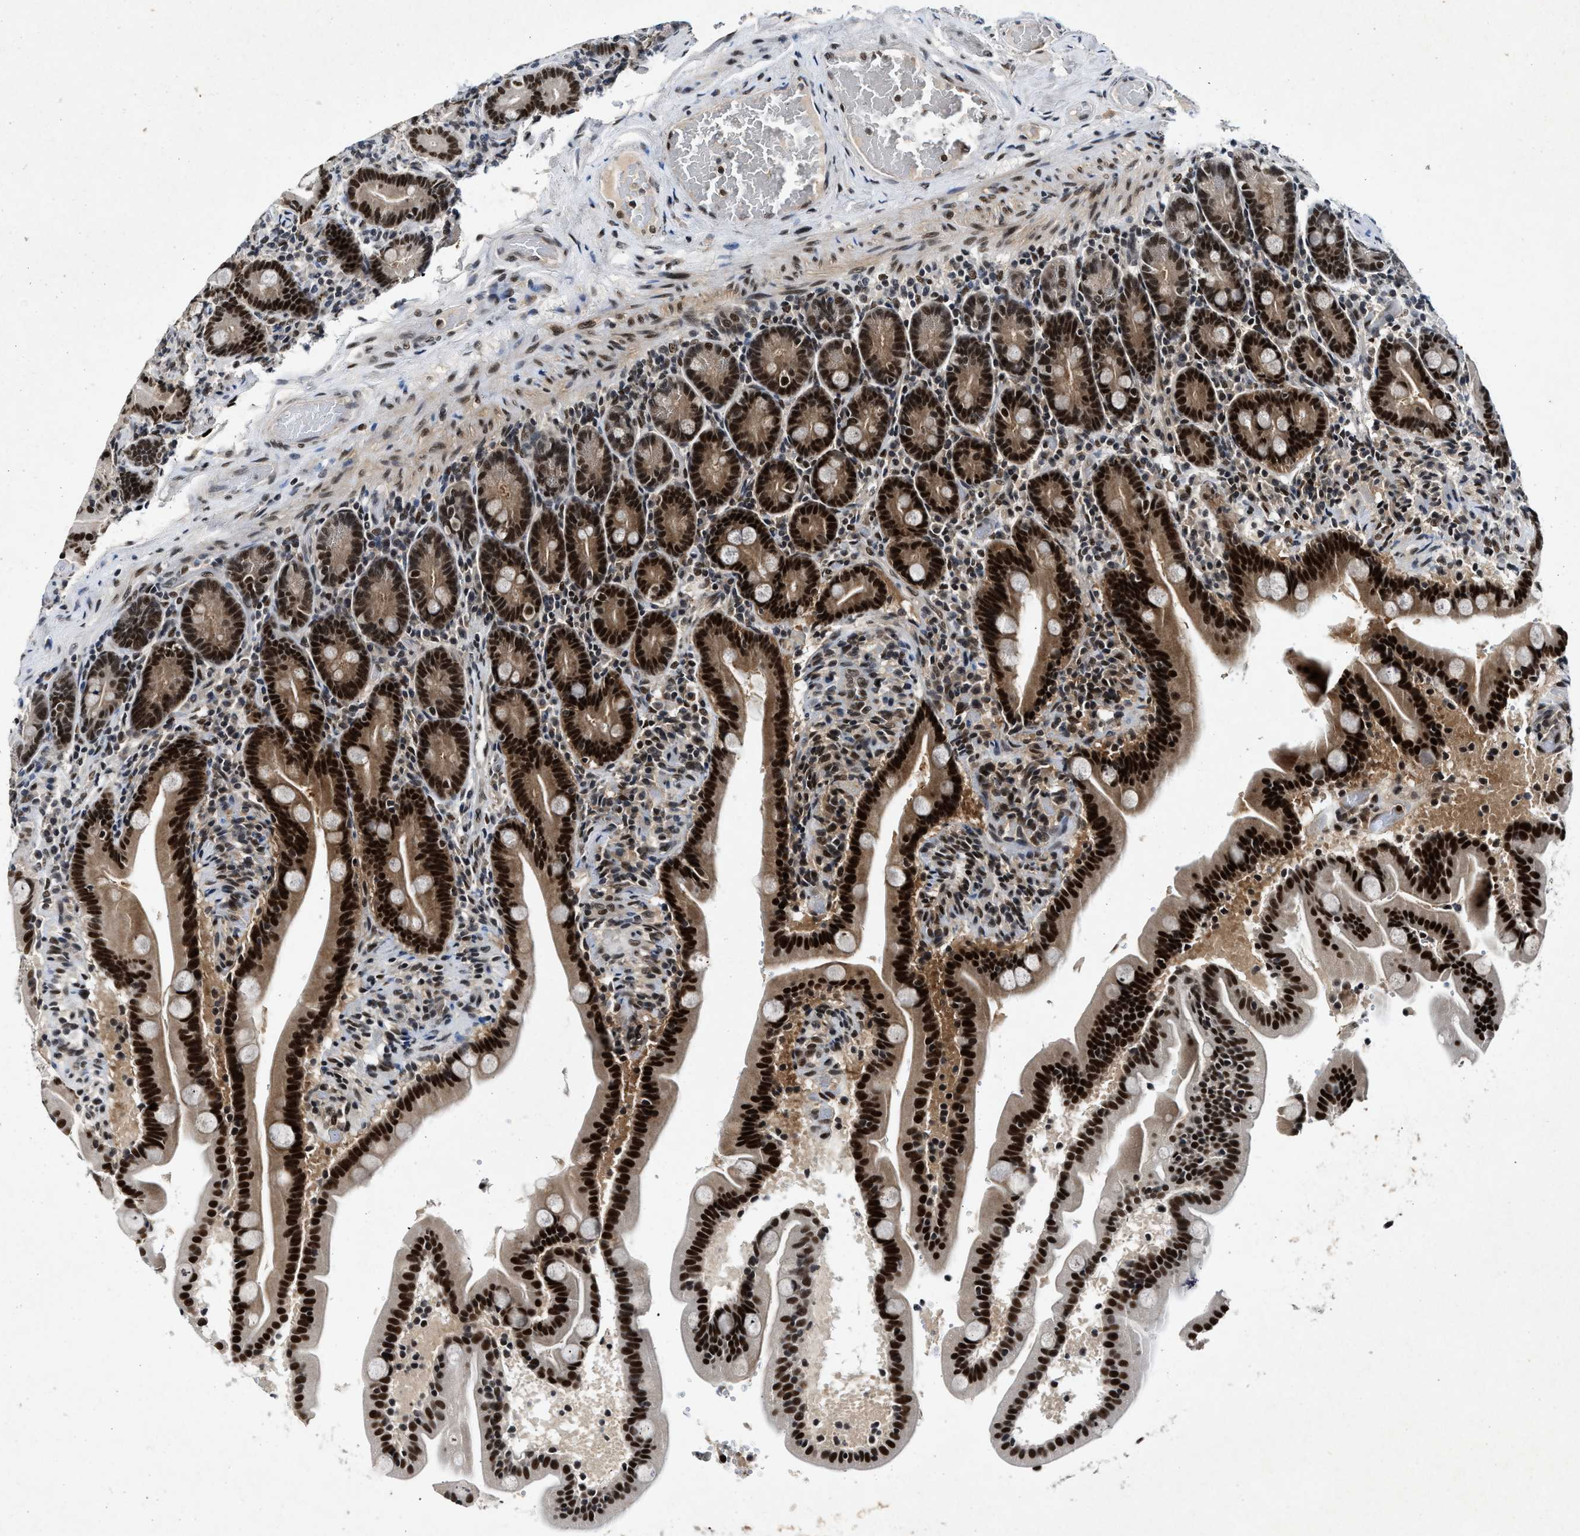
{"staining": {"intensity": "strong", "quantity": ">75%", "location": "cytoplasmic/membranous,nuclear"}, "tissue": "duodenum", "cell_type": "Glandular cells", "image_type": "normal", "snomed": [{"axis": "morphology", "description": "Normal tissue, NOS"}, {"axis": "topography", "description": "Duodenum"}], "caption": "Protein staining of unremarkable duodenum shows strong cytoplasmic/membranous,nuclear positivity in about >75% of glandular cells.", "gene": "NCOA1", "patient": {"sex": "male", "age": 54}}